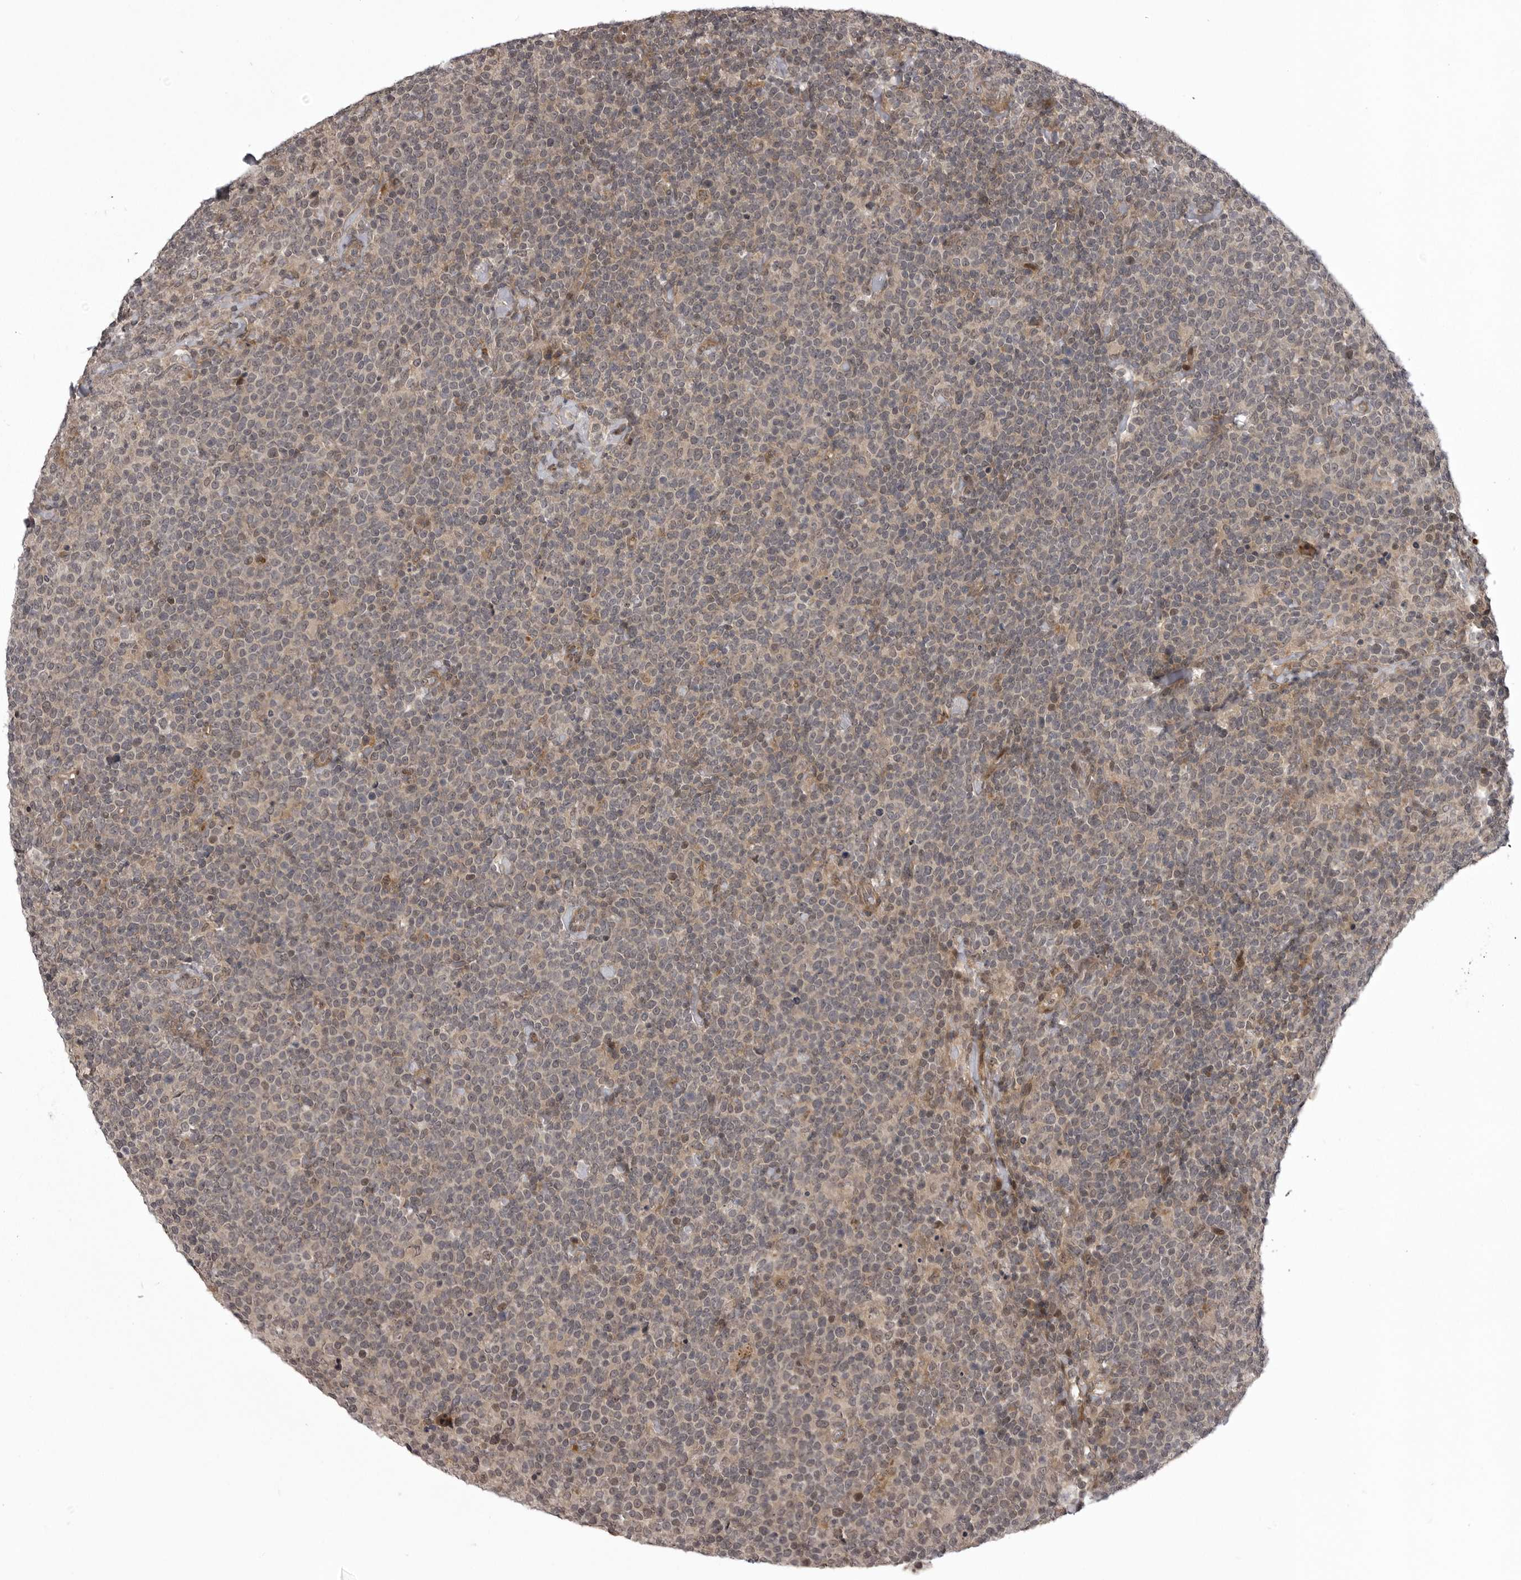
{"staining": {"intensity": "negative", "quantity": "none", "location": "none"}, "tissue": "lymphoma", "cell_type": "Tumor cells", "image_type": "cancer", "snomed": [{"axis": "morphology", "description": "Malignant lymphoma, non-Hodgkin's type, High grade"}, {"axis": "topography", "description": "Lymph node"}], "caption": "Lymphoma was stained to show a protein in brown. There is no significant staining in tumor cells. (Stains: DAB (3,3'-diaminobenzidine) IHC with hematoxylin counter stain, Microscopy: brightfield microscopy at high magnification).", "gene": "SNX16", "patient": {"sex": "male", "age": 61}}